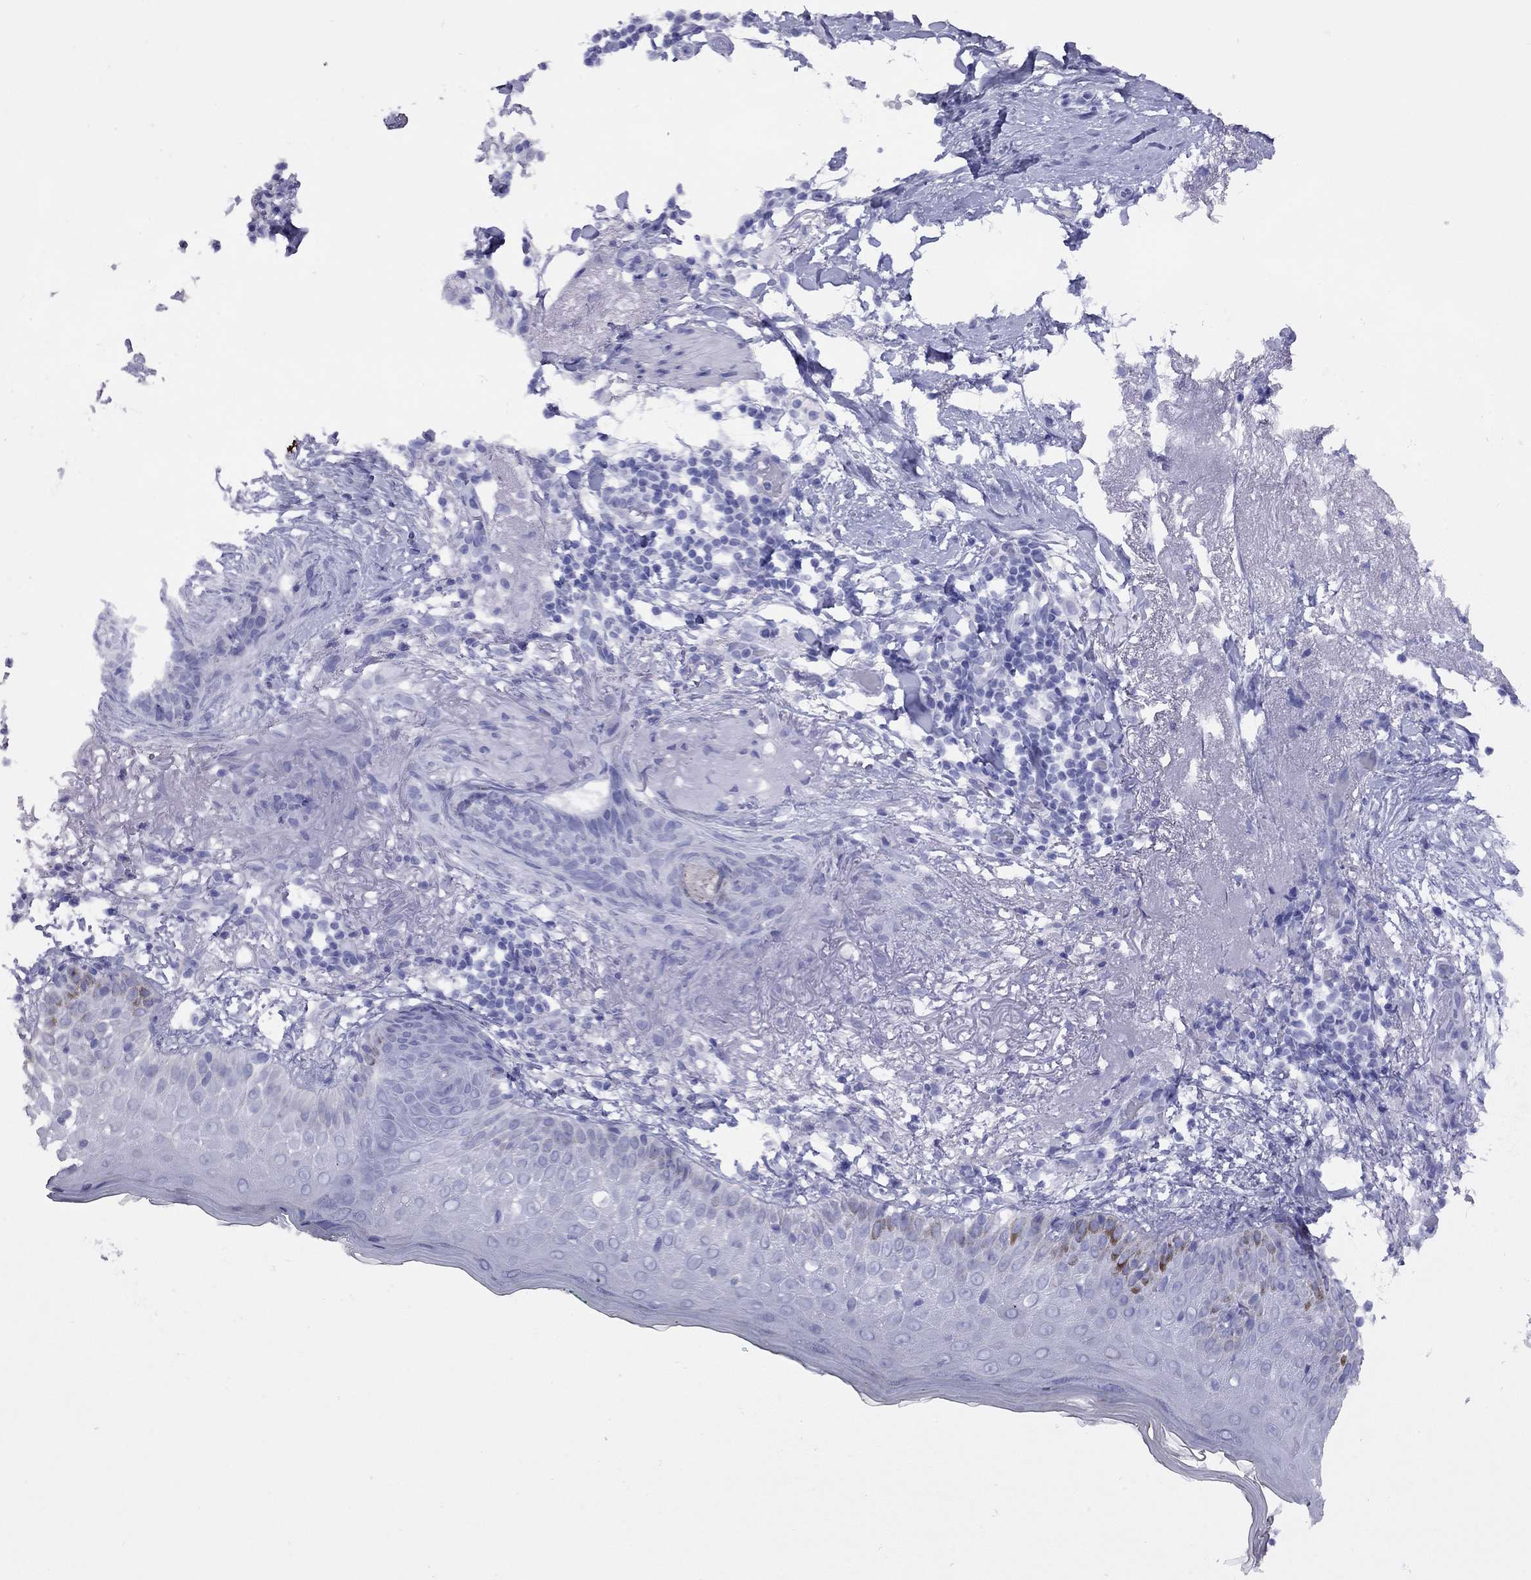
{"staining": {"intensity": "negative", "quantity": "none", "location": "none"}, "tissue": "skin cancer", "cell_type": "Tumor cells", "image_type": "cancer", "snomed": [{"axis": "morphology", "description": "Normal tissue, NOS"}, {"axis": "morphology", "description": "Basal cell carcinoma"}, {"axis": "topography", "description": "Skin"}], "caption": "Image shows no protein staining in tumor cells of skin cancer tissue. Nuclei are stained in blue.", "gene": "GRIA2", "patient": {"sex": "male", "age": 84}}